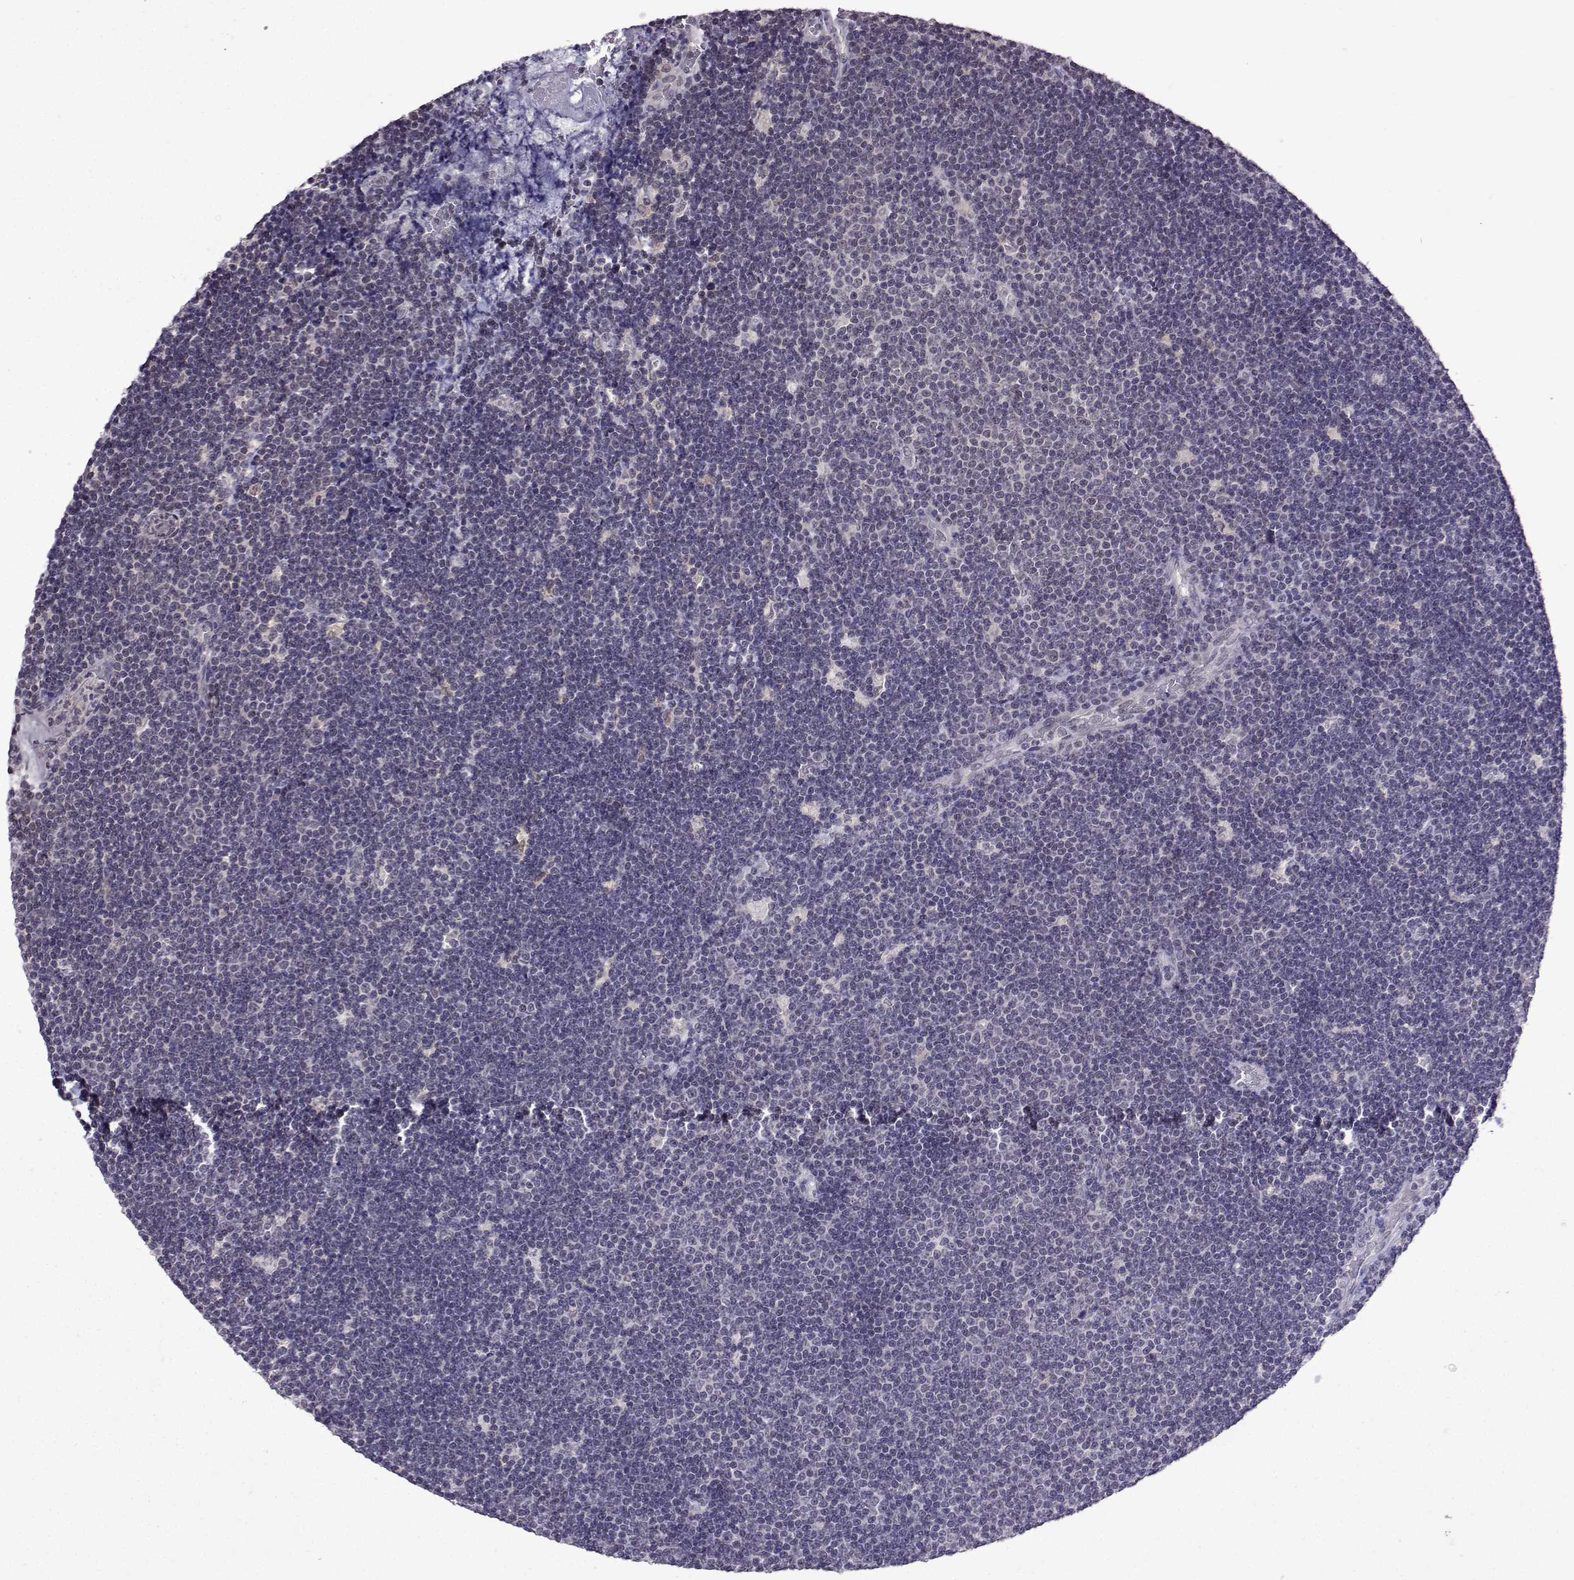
{"staining": {"intensity": "negative", "quantity": "none", "location": "none"}, "tissue": "lymphoma", "cell_type": "Tumor cells", "image_type": "cancer", "snomed": [{"axis": "morphology", "description": "Malignant lymphoma, non-Hodgkin's type, Low grade"}, {"axis": "topography", "description": "Brain"}], "caption": "Protein analysis of lymphoma reveals no significant staining in tumor cells.", "gene": "CCL28", "patient": {"sex": "female", "age": 66}}